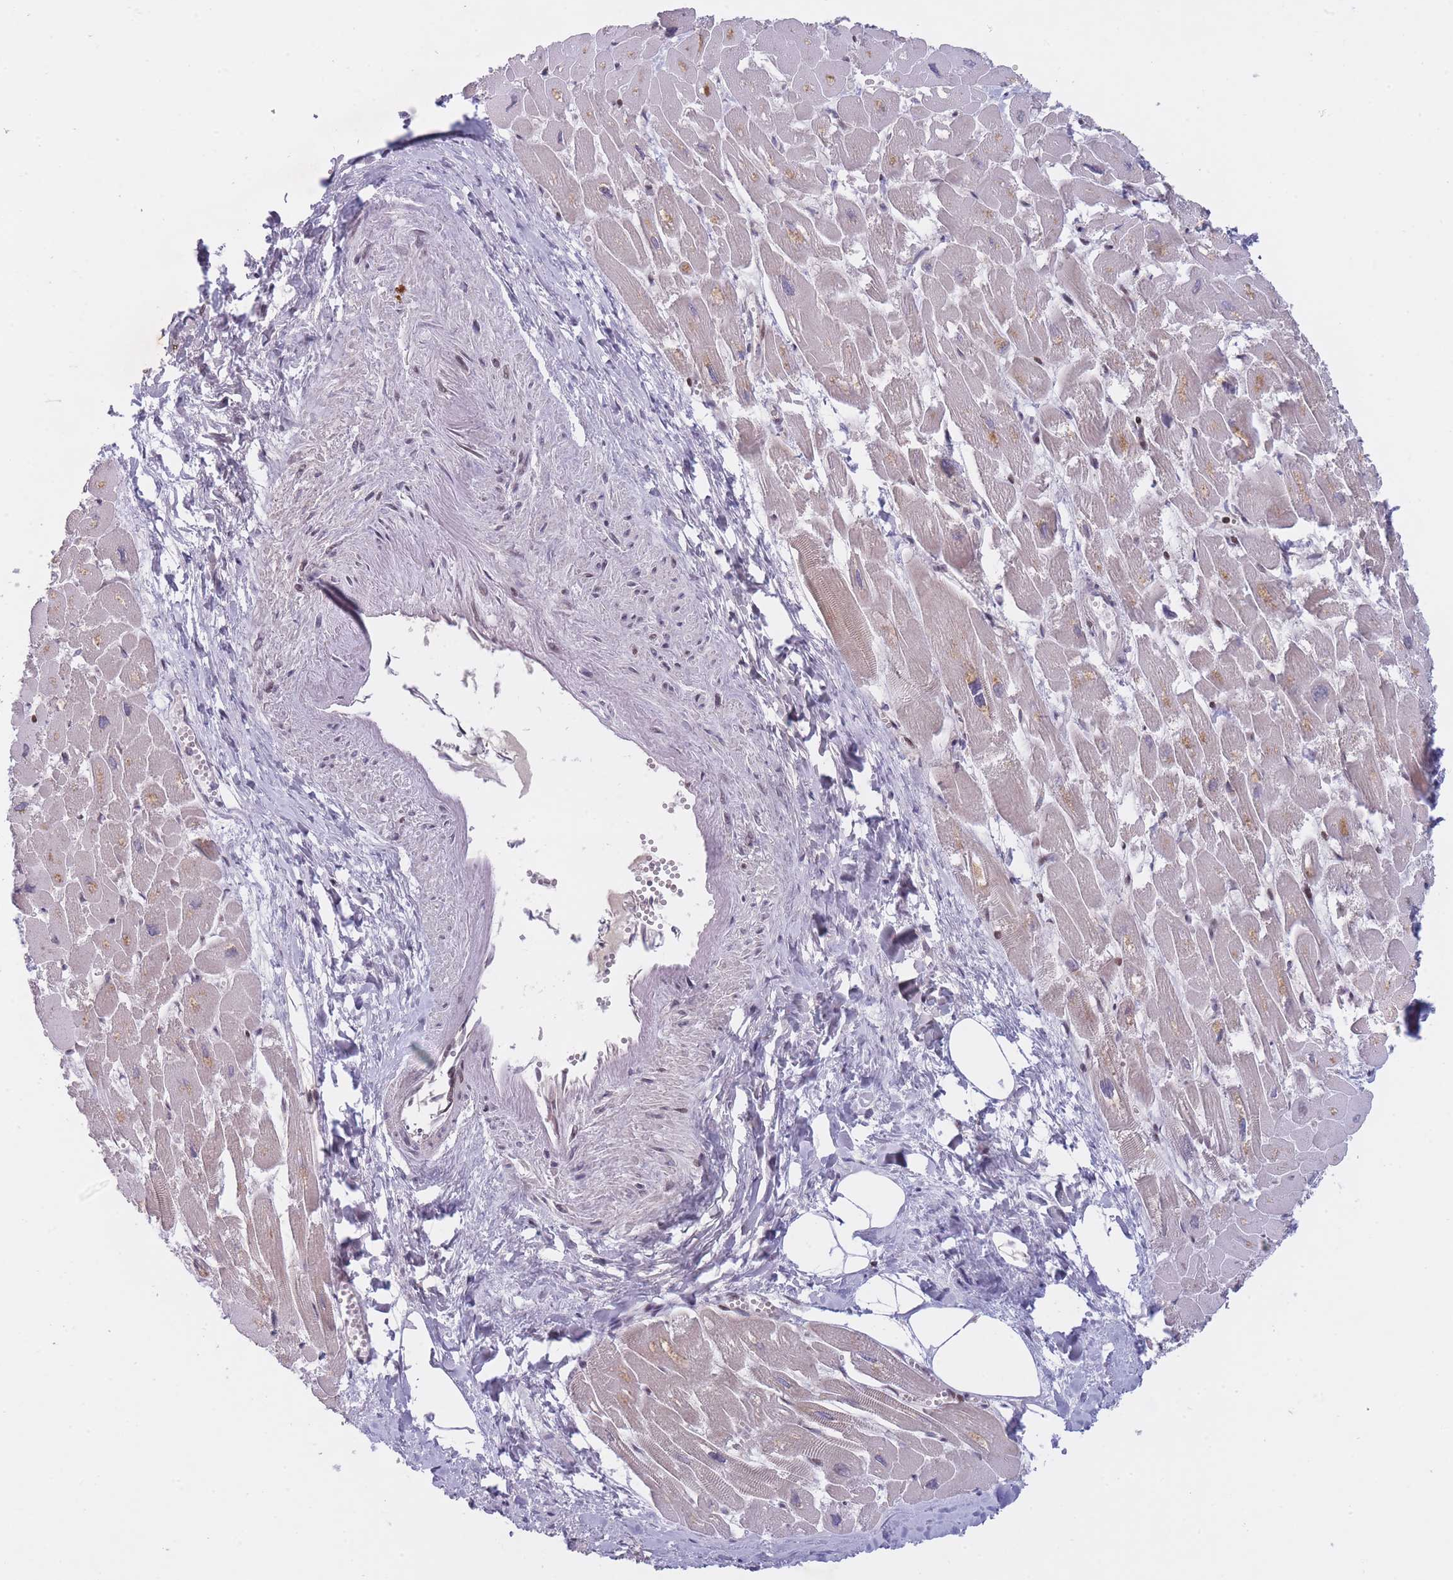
{"staining": {"intensity": "moderate", "quantity": "<25%", "location": "cytoplasmic/membranous,nuclear"}, "tissue": "heart muscle", "cell_type": "Cardiomyocytes", "image_type": "normal", "snomed": [{"axis": "morphology", "description": "Normal tissue, NOS"}, {"axis": "topography", "description": "Heart"}], "caption": "Immunohistochemistry (IHC) photomicrograph of normal heart muscle stained for a protein (brown), which displays low levels of moderate cytoplasmic/membranous,nuclear expression in about <25% of cardiomyocytes.", "gene": "SLC35F5", "patient": {"sex": "male", "age": 54}}